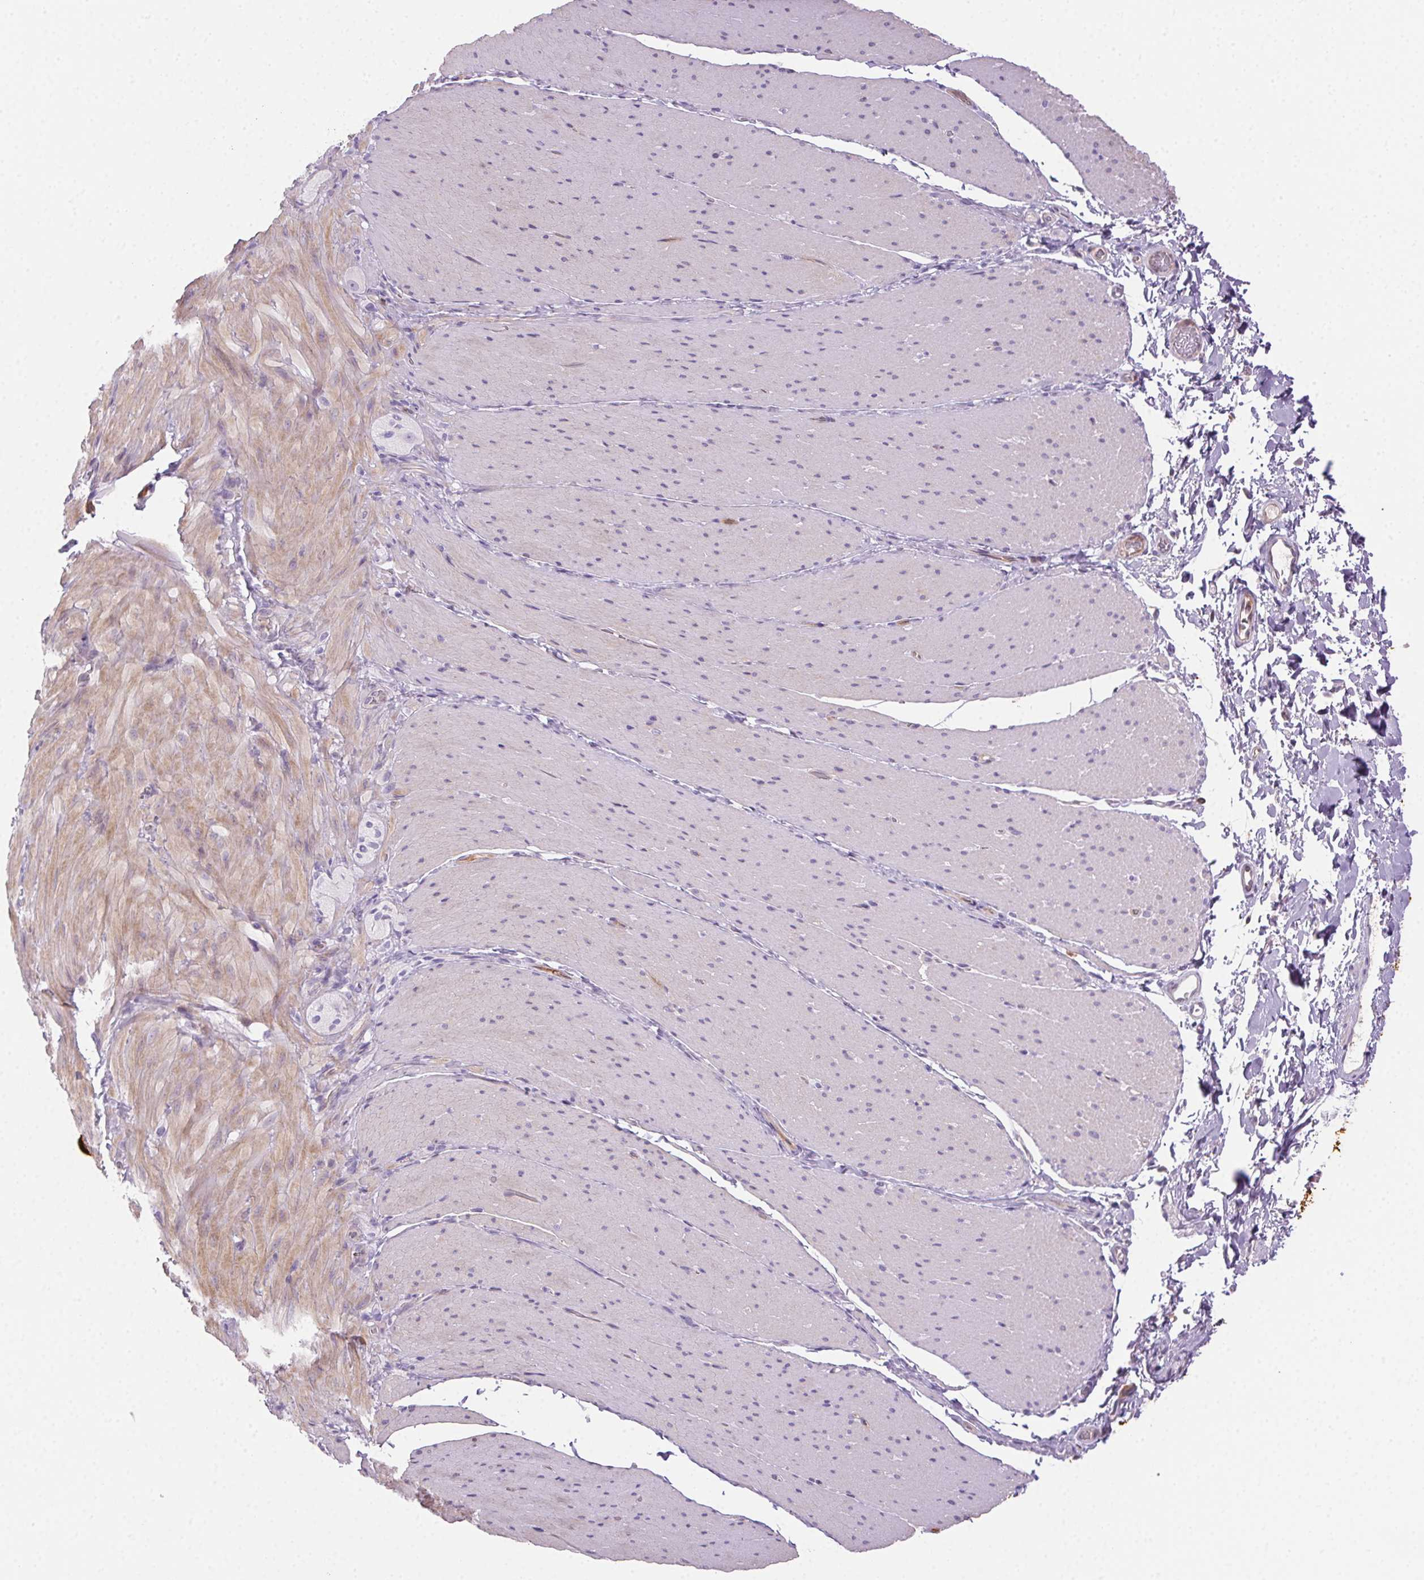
{"staining": {"intensity": "negative", "quantity": "none", "location": "none"}, "tissue": "smooth muscle", "cell_type": "Smooth muscle cells", "image_type": "normal", "snomed": [{"axis": "morphology", "description": "Normal tissue, NOS"}, {"axis": "topography", "description": "Smooth muscle"}, {"axis": "topography", "description": "Colon"}], "caption": "A histopathology image of smooth muscle stained for a protein demonstrates no brown staining in smooth muscle cells.", "gene": "TMEM45A", "patient": {"sex": "male", "age": 73}}